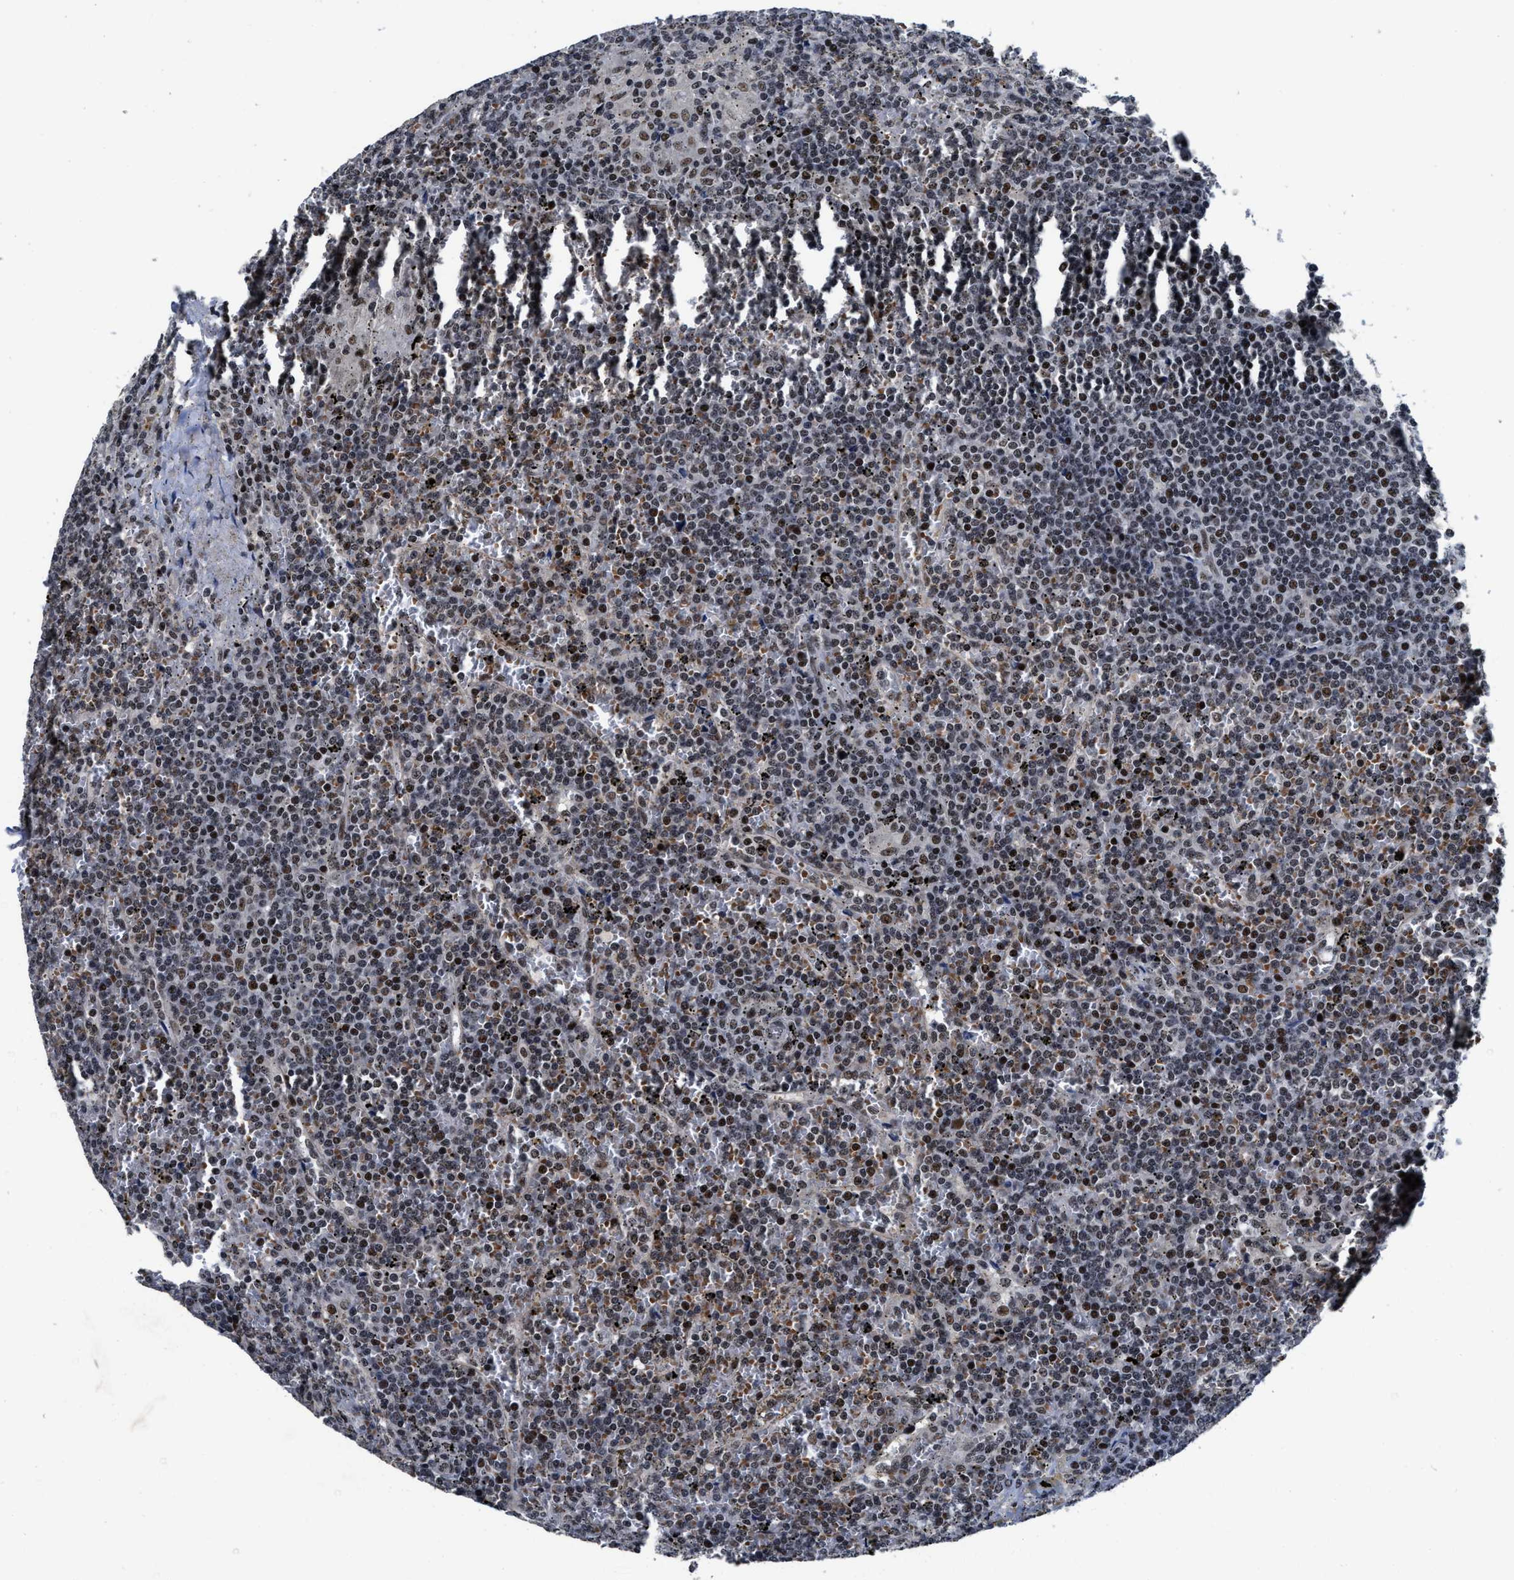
{"staining": {"intensity": "moderate", "quantity": ">75%", "location": "nuclear"}, "tissue": "lymphoma", "cell_type": "Tumor cells", "image_type": "cancer", "snomed": [{"axis": "morphology", "description": "Malignant lymphoma, non-Hodgkin's type, Low grade"}, {"axis": "topography", "description": "Spleen"}], "caption": "This histopathology image reveals low-grade malignant lymphoma, non-Hodgkin's type stained with immunohistochemistry (IHC) to label a protein in brown. The nuclear of tumor cells show moderate positivity for the protein. Nuclei are counter-stained blue.", "gene": "ZNF233", "patient": {"sex": "female", "age": 19}}